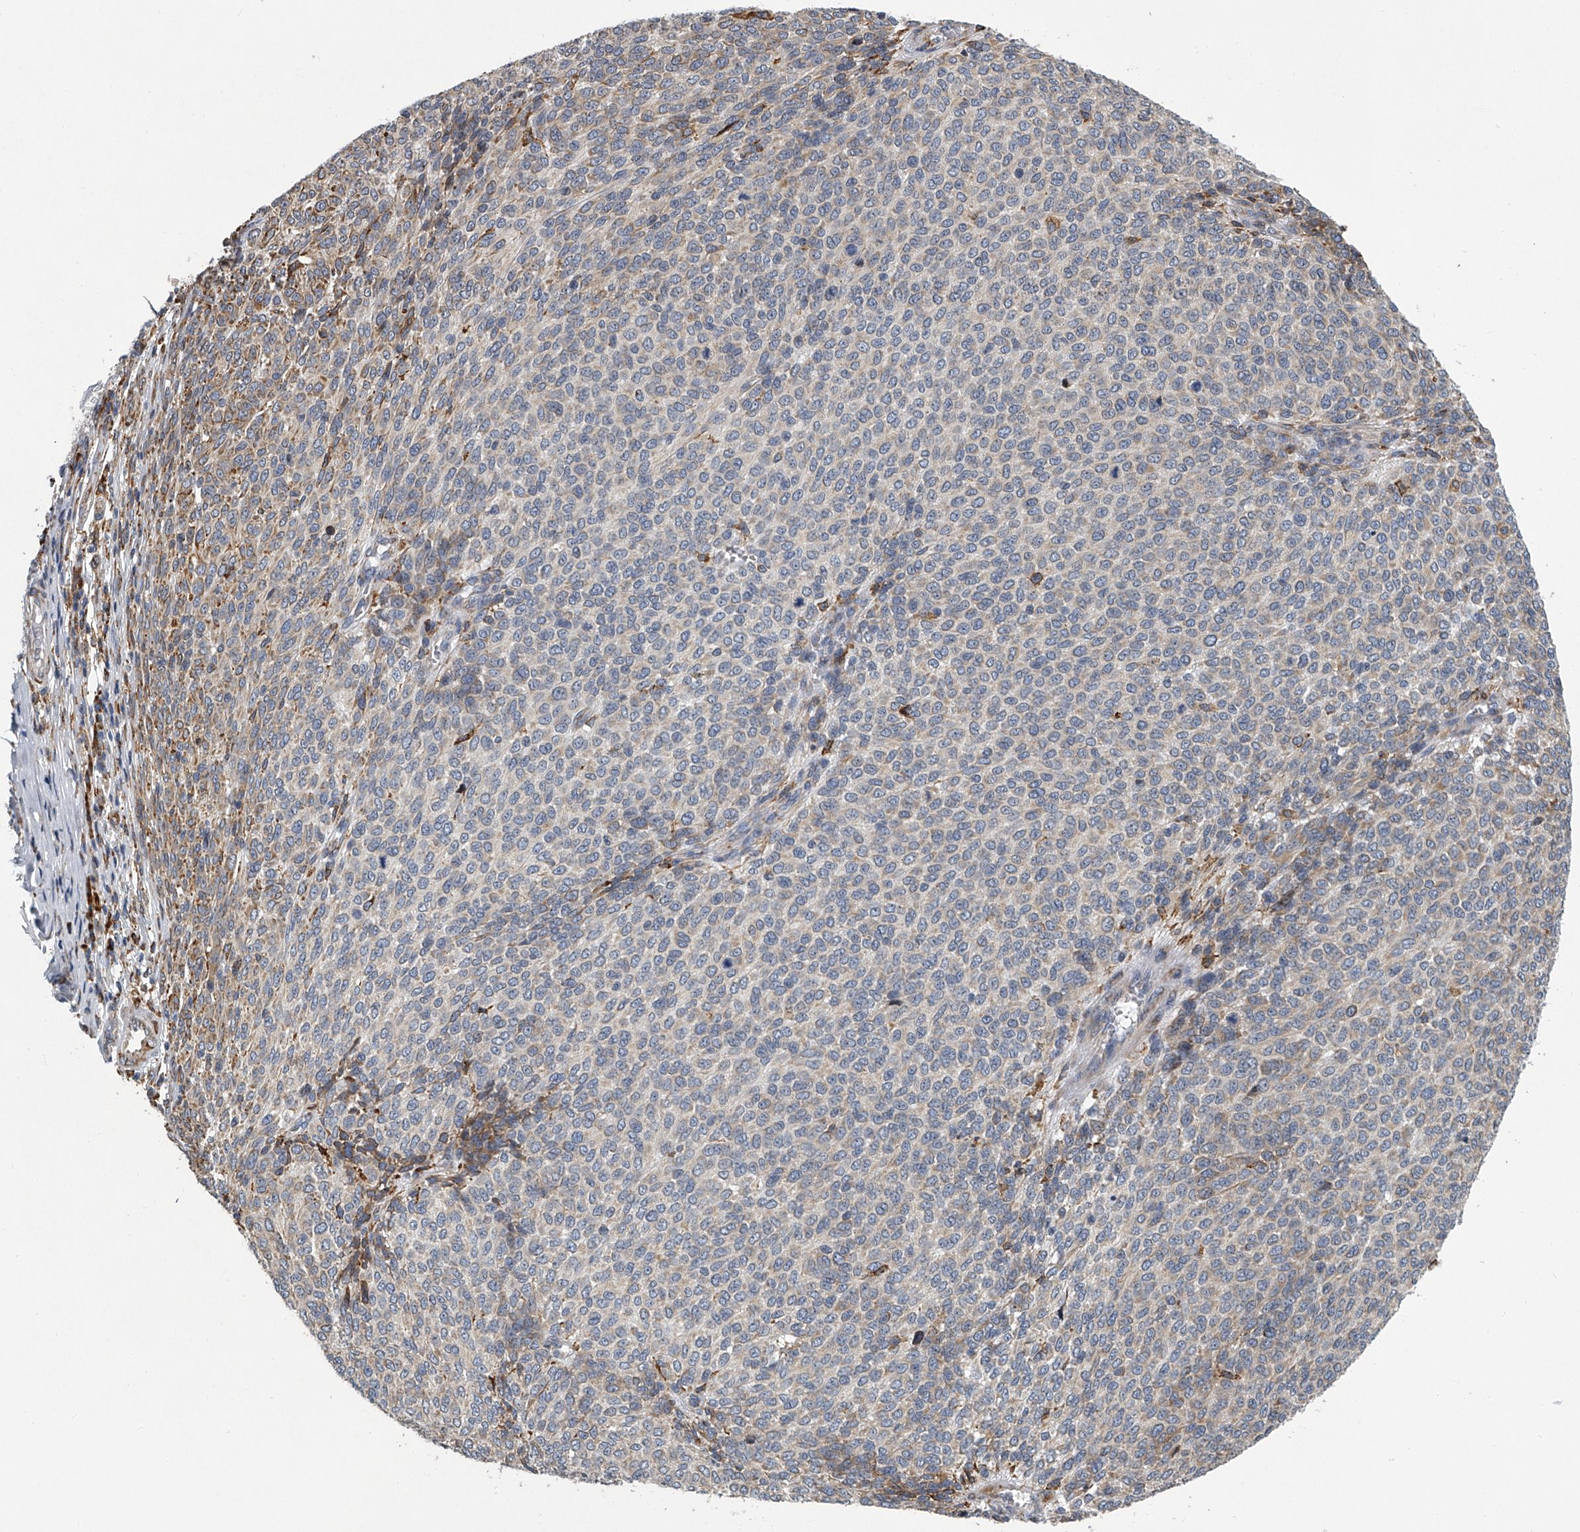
{"staining": {"intensity": "moderate", "quantity": "25%-75%", "location": "cytoplasmic/membranous"}, "tissue": "melanoma", "cell_type": "Tumor cells", "image_type": "cancer", "snomed": [{"axis": "morphology", "description": "Malignant melanoma, NOS"}, {"axis": "topography", "description": "Skin"}], "caption": "Immunohistochemical staining of human malignant melanoma exhibits moderate cytoplasmic/membranous protein expression in approximately 25%-75% of tumor cells.", "gene": "TMEM63C", "patient": {"sex": "male", "age": 49}}